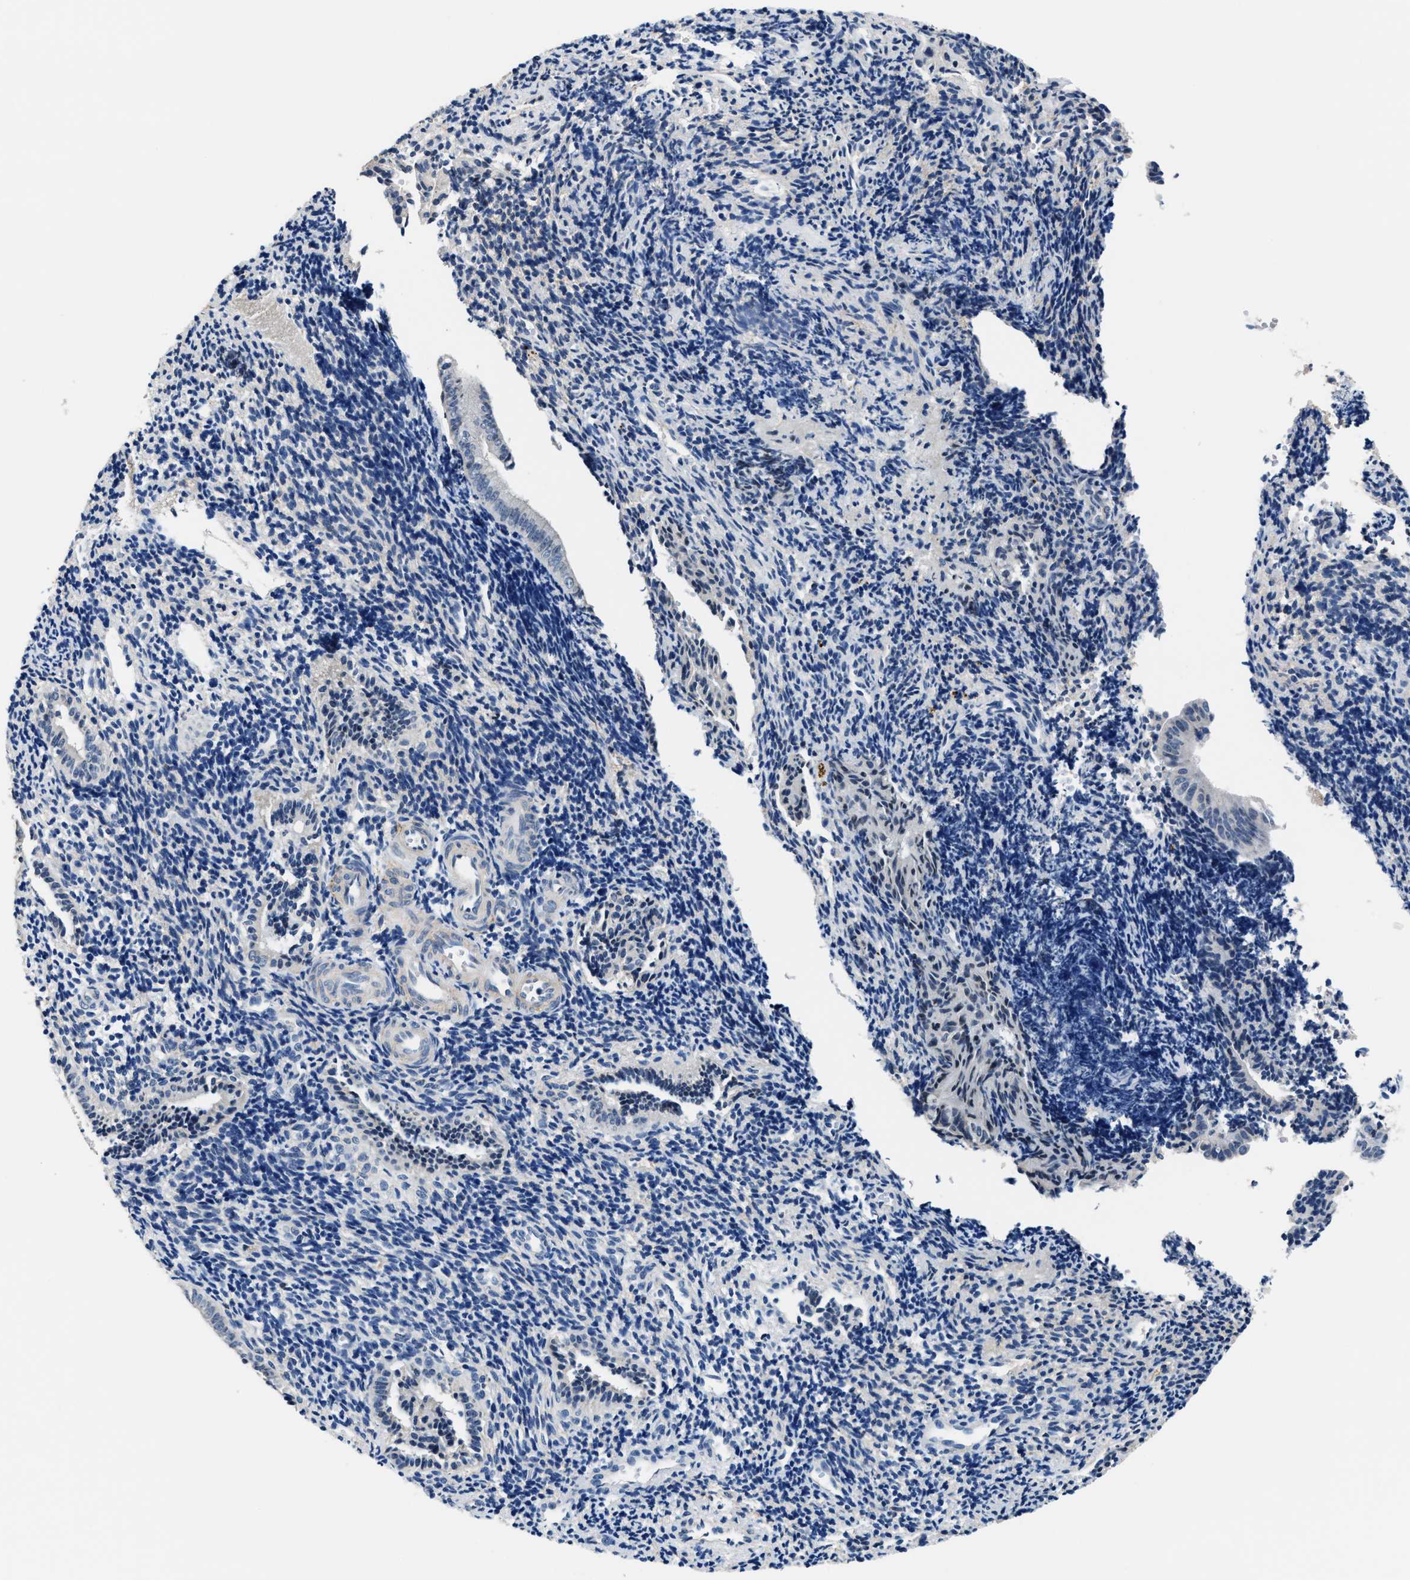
{"staining": {"intensity": "negative", "quantity": "none", "location": "none"}, "tissue": "endometrium", "cell_type": "Cells in endometrial stroma", "image_type": "normal", "snomed": [{"axis": "morphology", "description": "Normal tissue, NOS"}, {"axis": "topography", "description": "Uterus"}, {"axis": "topography", "description": "Endometrium"}], "caption": "This is an IHC histopathology image of normal human endometrium. There is no expression in cells in endometrial stroma.", "gene": "MYH3", "patient": {"sex": "female", "age": 33}}